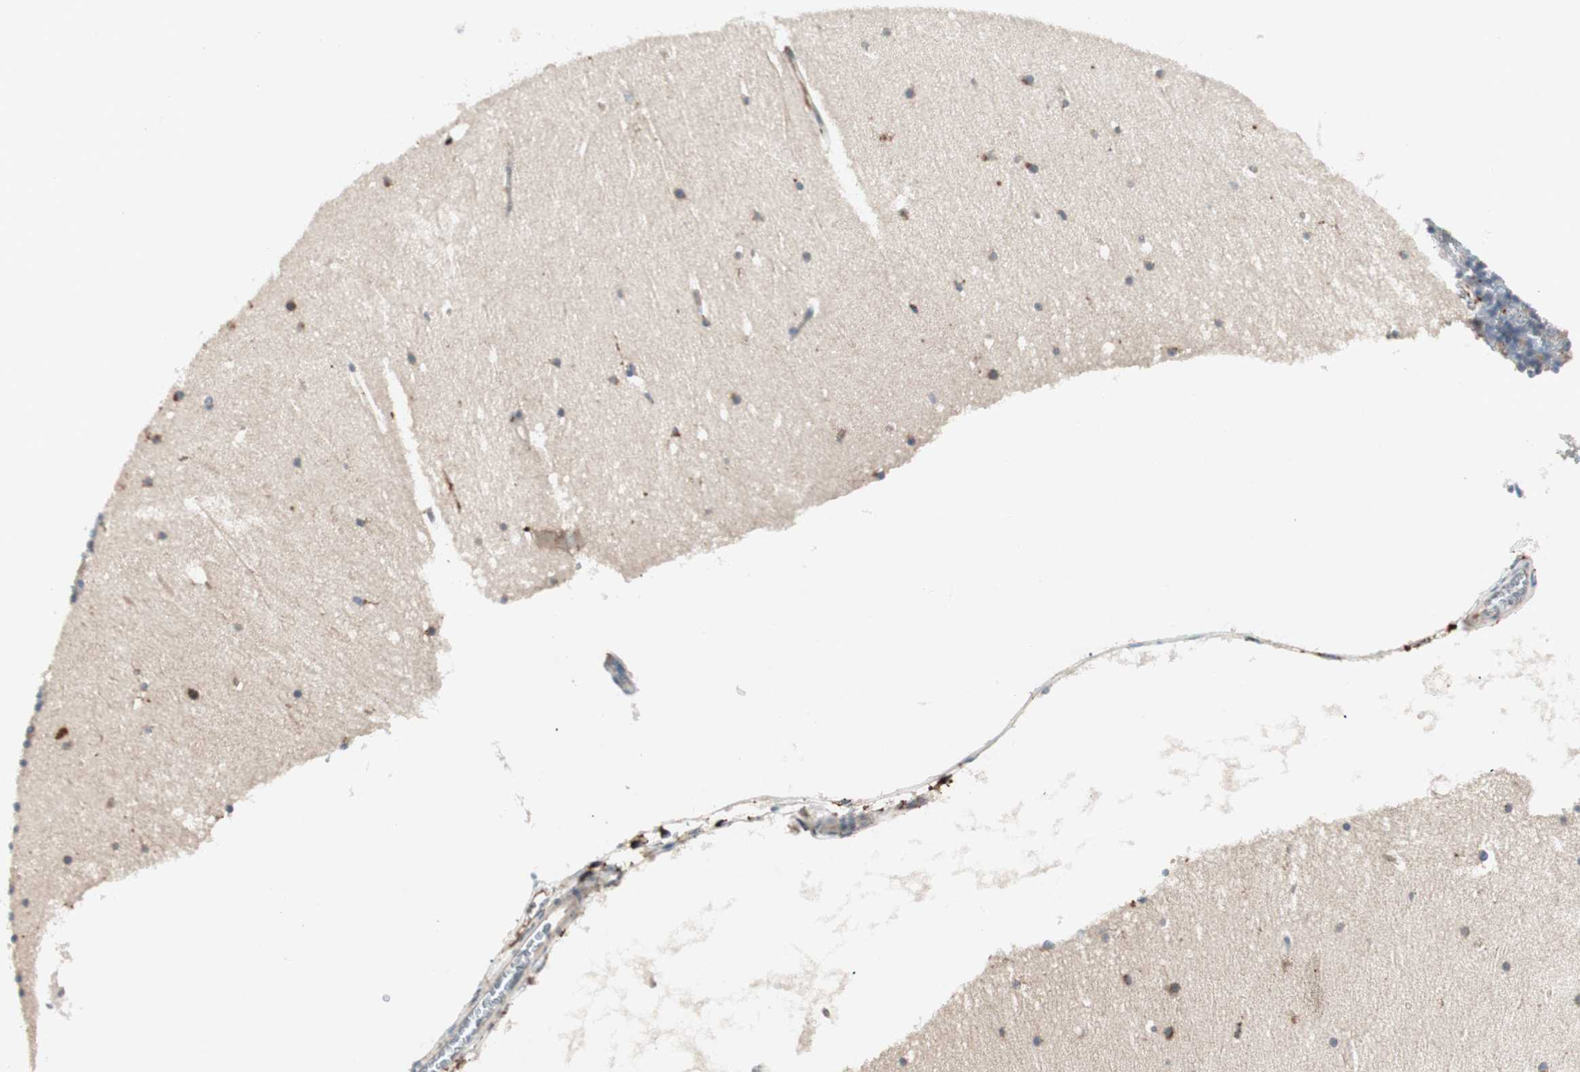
{"staining": {"intensity": "moderate", "quantity": "25%-75%", "location": "cytoplasmic/membranous"}, "tissue": "cerebellum", "cell_type": "Cells in granular layer", "image_type": "normal", "snomed": [{"axis": "morphology", "description": "Normal tissue, NOS"}, {"axis": "topography", "description": "Cerebellum"}], "caption": "A micrograph of human cerebellum stained for a protein demonstrates moderate cytoplasmic/membranous brown staining in cells in granular layer. (Brightfield microscopy of DAB IHC at high magnification).", "gene": "FGFR4", "patient": {"sex": "female", "age": 19}}